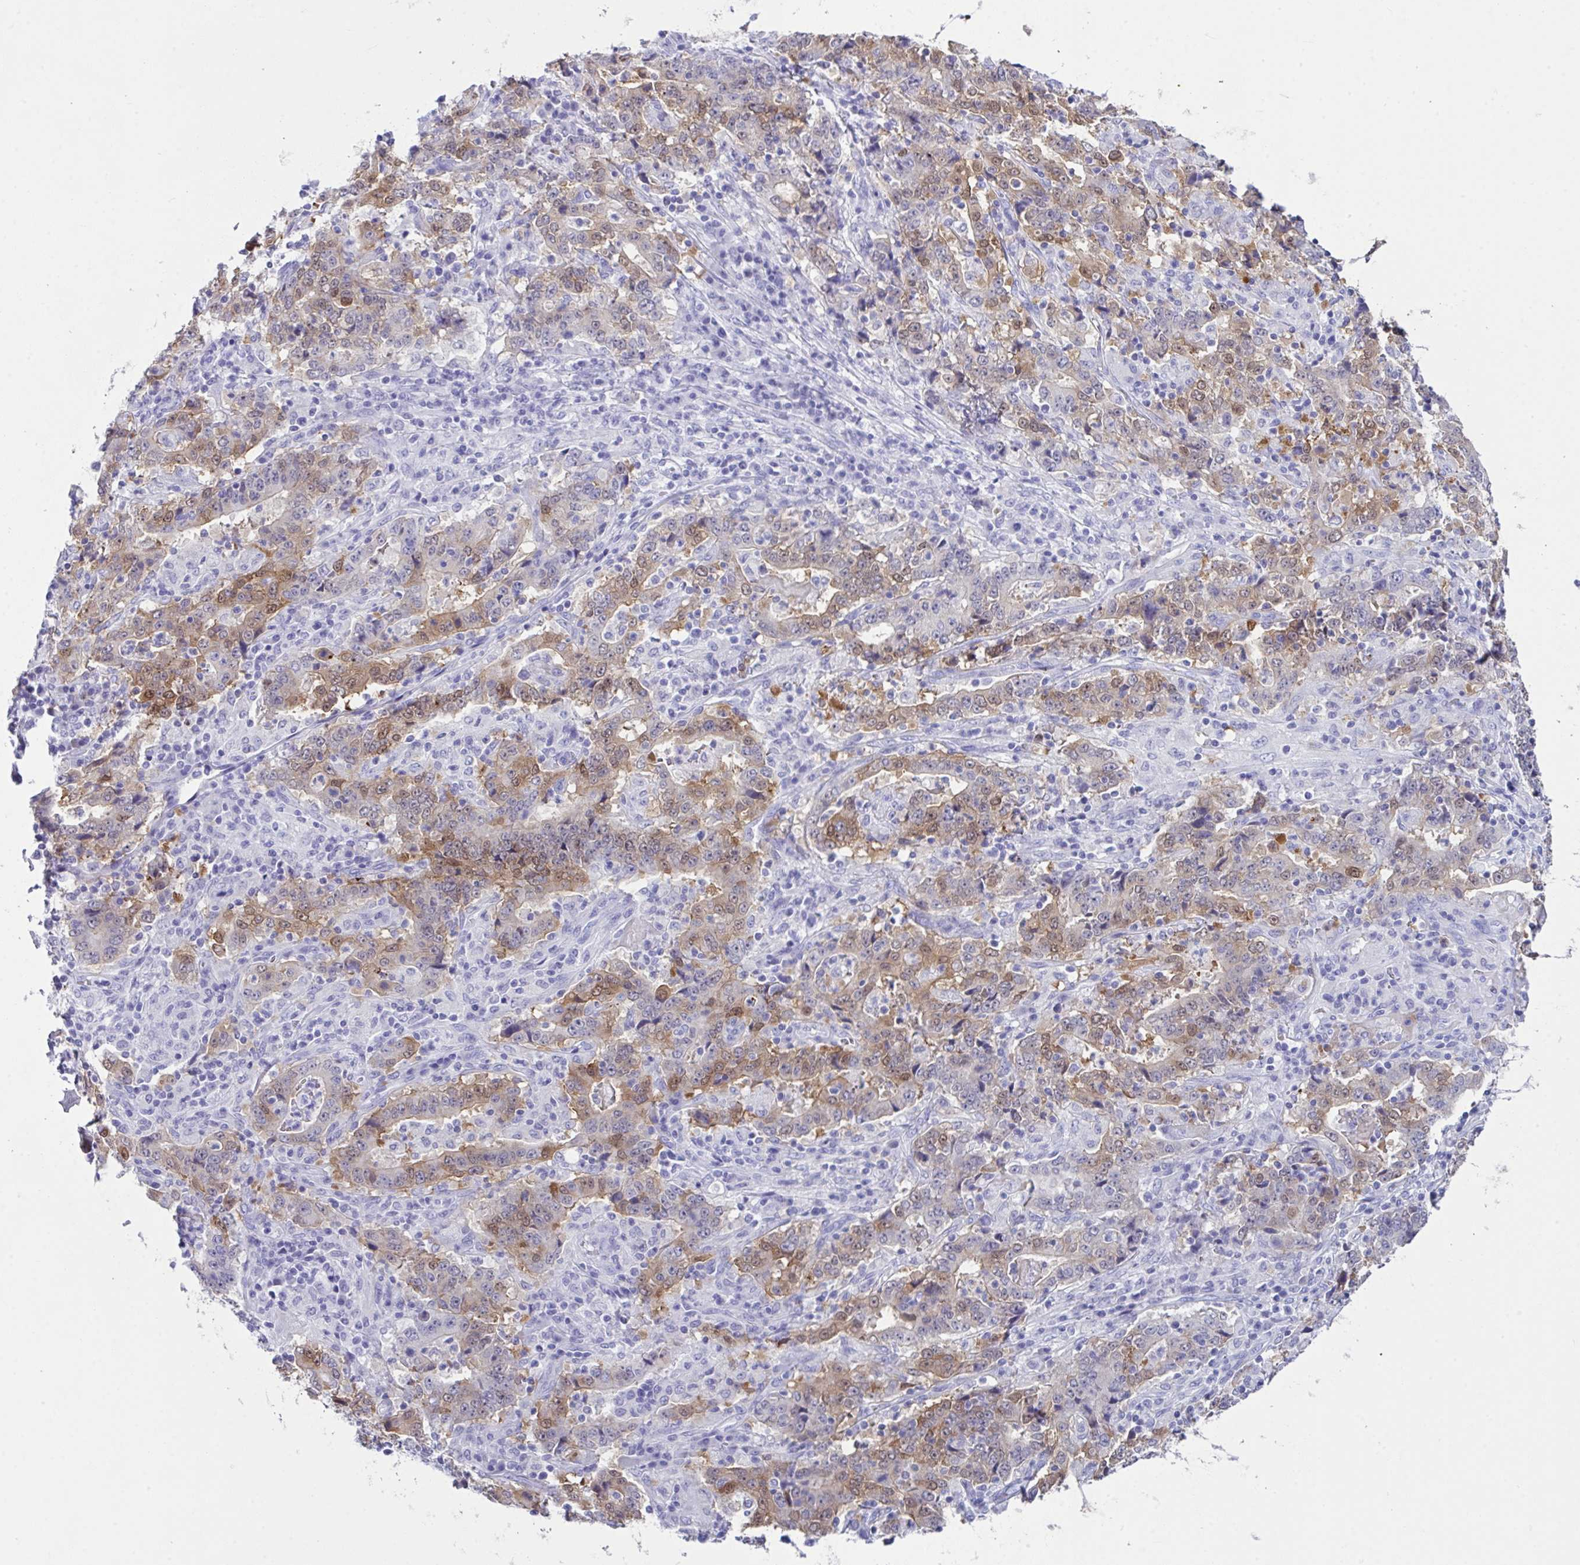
{"staining": {"intensity": "moderate", "quantity": "25%-75%", "location": "cytoplasmic/membranous"}, "tissue": "stomach cancer", "cell_type": "Tumor cells", "image_type": "cancer", "snomed": [{"axis": "morphology", "description": "Normal tissue, NOS"}, {"axis": "morphology", "description": "Adenocarcinoma, NOS"}, {"axis": "topography", "description": "Stomach, upper"}, {"axis": "topography", "description": "Stomach"}], "caption": "A brown stain shows moderate cytoplasmic/membranous positivity of a protein in stomach cancer (adenocarcinoma) tumor cells.", "gene": "LGALS4", "patient": {"sex": "male", "age": 59}}